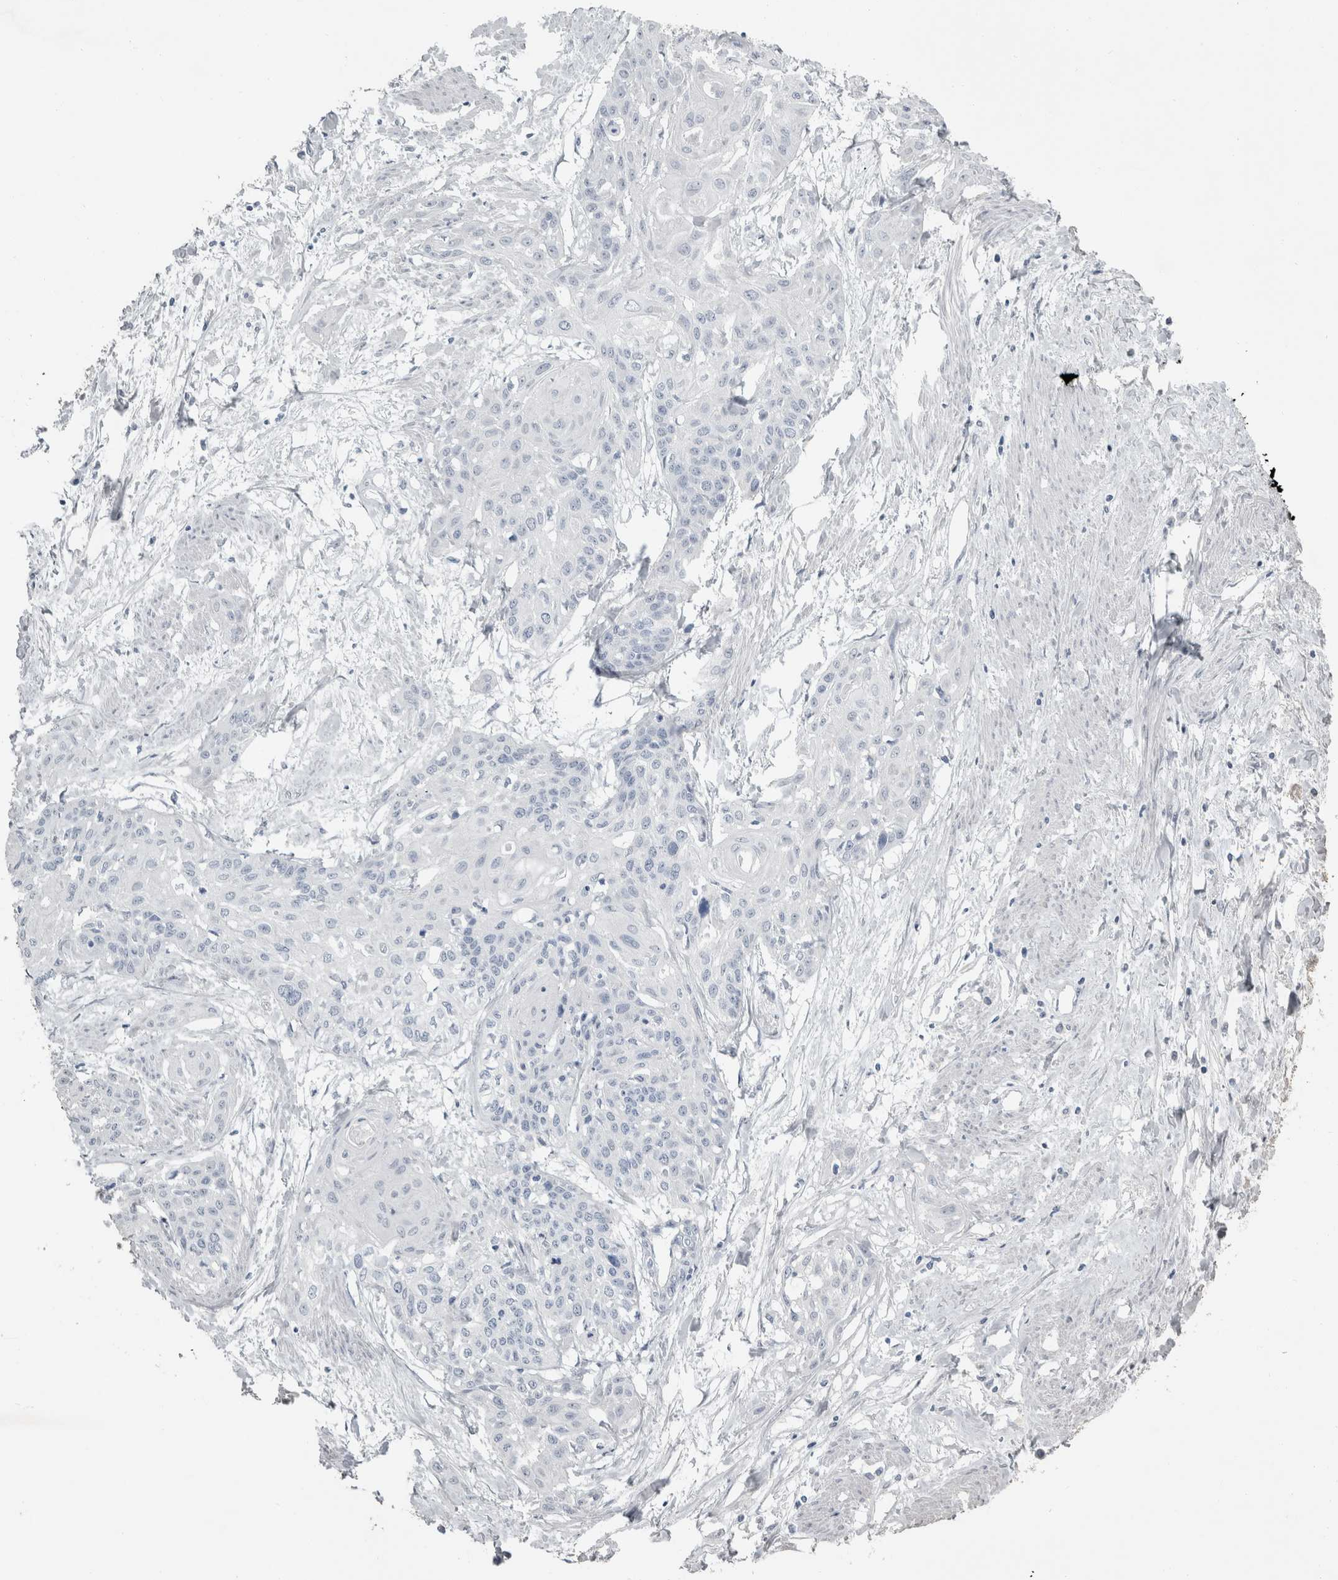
{"staining": {"intensity": "negative", "quantity": "none", "location": "none"}, "tissue": "cervical cancer", "cell_type": "Tumor cells", "image_type": "cancer", "snomed": [{"axis": "morphology", "description": "Squamous cell carcinoma, NOS"}, {"axis": "topography", "description": "Cervix"}], "caption": "IHC histopathology image of human cervical squamous cell carcinoma stained for a protein (brown), which shows no expression in tumor cells.", "gene": "FXYD7", "patient": {"sex": "female", "age": 57}}